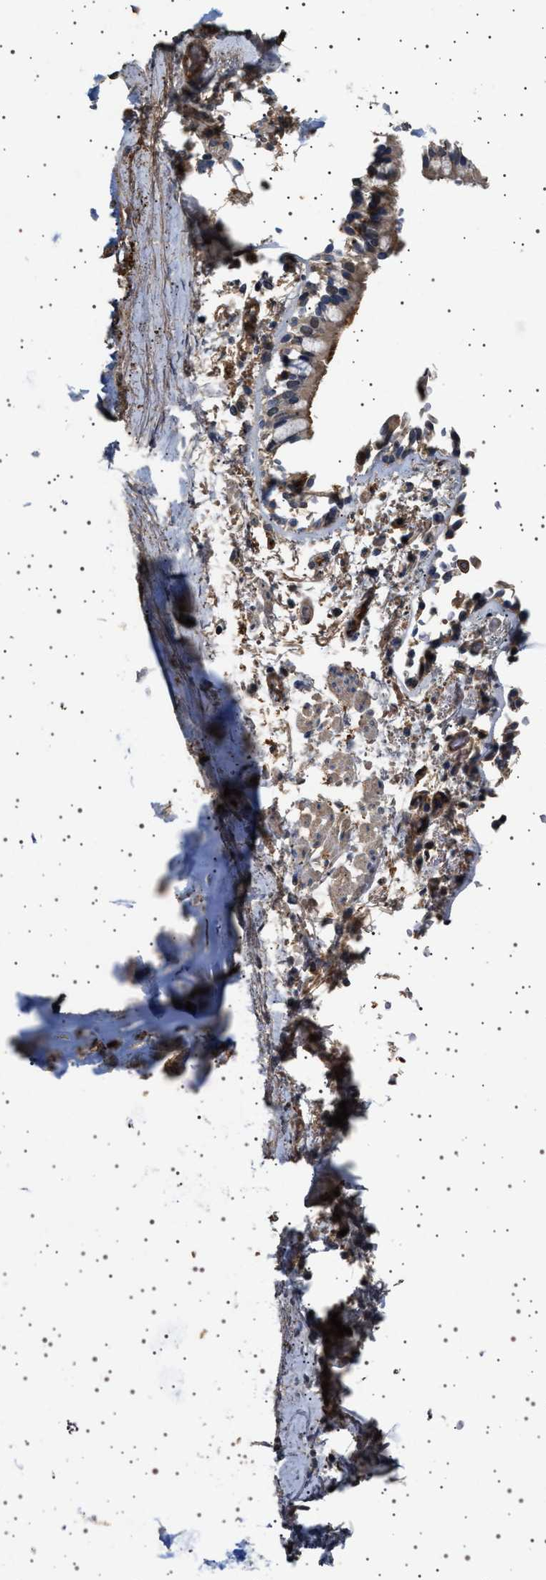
{"staining": {"intensity": "moderate", "quantity": "25%-75%", "location": "cytoplasmic/membranous"}, "tissue": "adipose tissue", "cell_type": "Adipocytes", "image_type": "normal", "snomed": [{"axis": "morphology", "description": "Normal tissue, NOS"}, {"axis": "topography", "description": "Cartilage tissue"}, {"axis": "topography", "description": "Lung"}], "caption": "Brown immunohistochemical staining in benign human adipose tissue displays moderate cytoplasmic/membranous expression in about 25%-75% of adipocytes.", "gene": "FICD", "patient": {"sex": "female", "age": 77}}